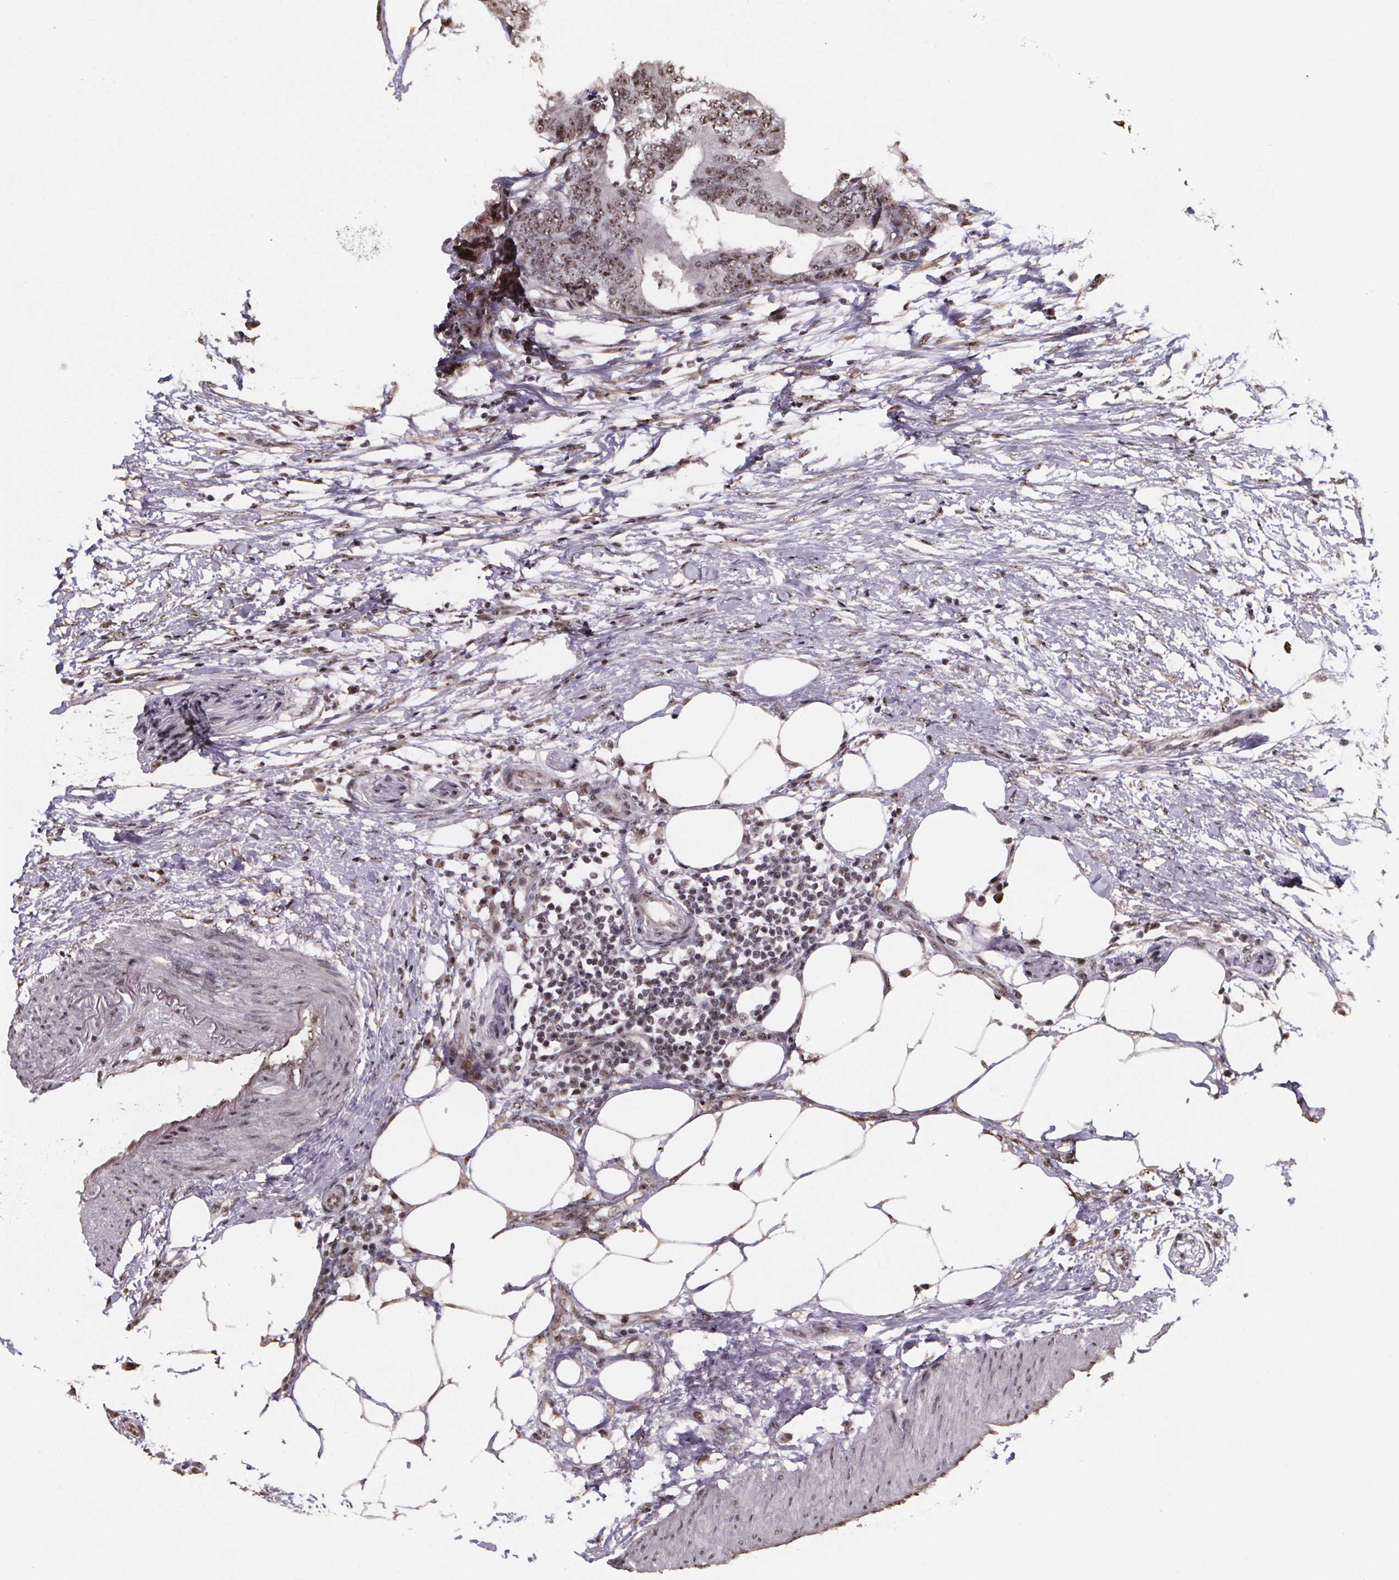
{"staining": {"intensity": "moderate", "quantity": ">75%", "location": "nuclear"}, "tissue": "colorectal cancer", "cell_type": "Tumor cells", "image_type": "cancer", "snomed": [{"axis": "morphology", "description": "Adenocarcinoma, NOS"}, {"axis": "topography", "description": "Colon"}], "caption": "Moderate nuclear positivity for a protein is seen in about >75% of tumor cells of colorectal cancer using immunohistochemistry.", "gene": "U2SURP", "patient": {"sex": "female", "age": 48}}